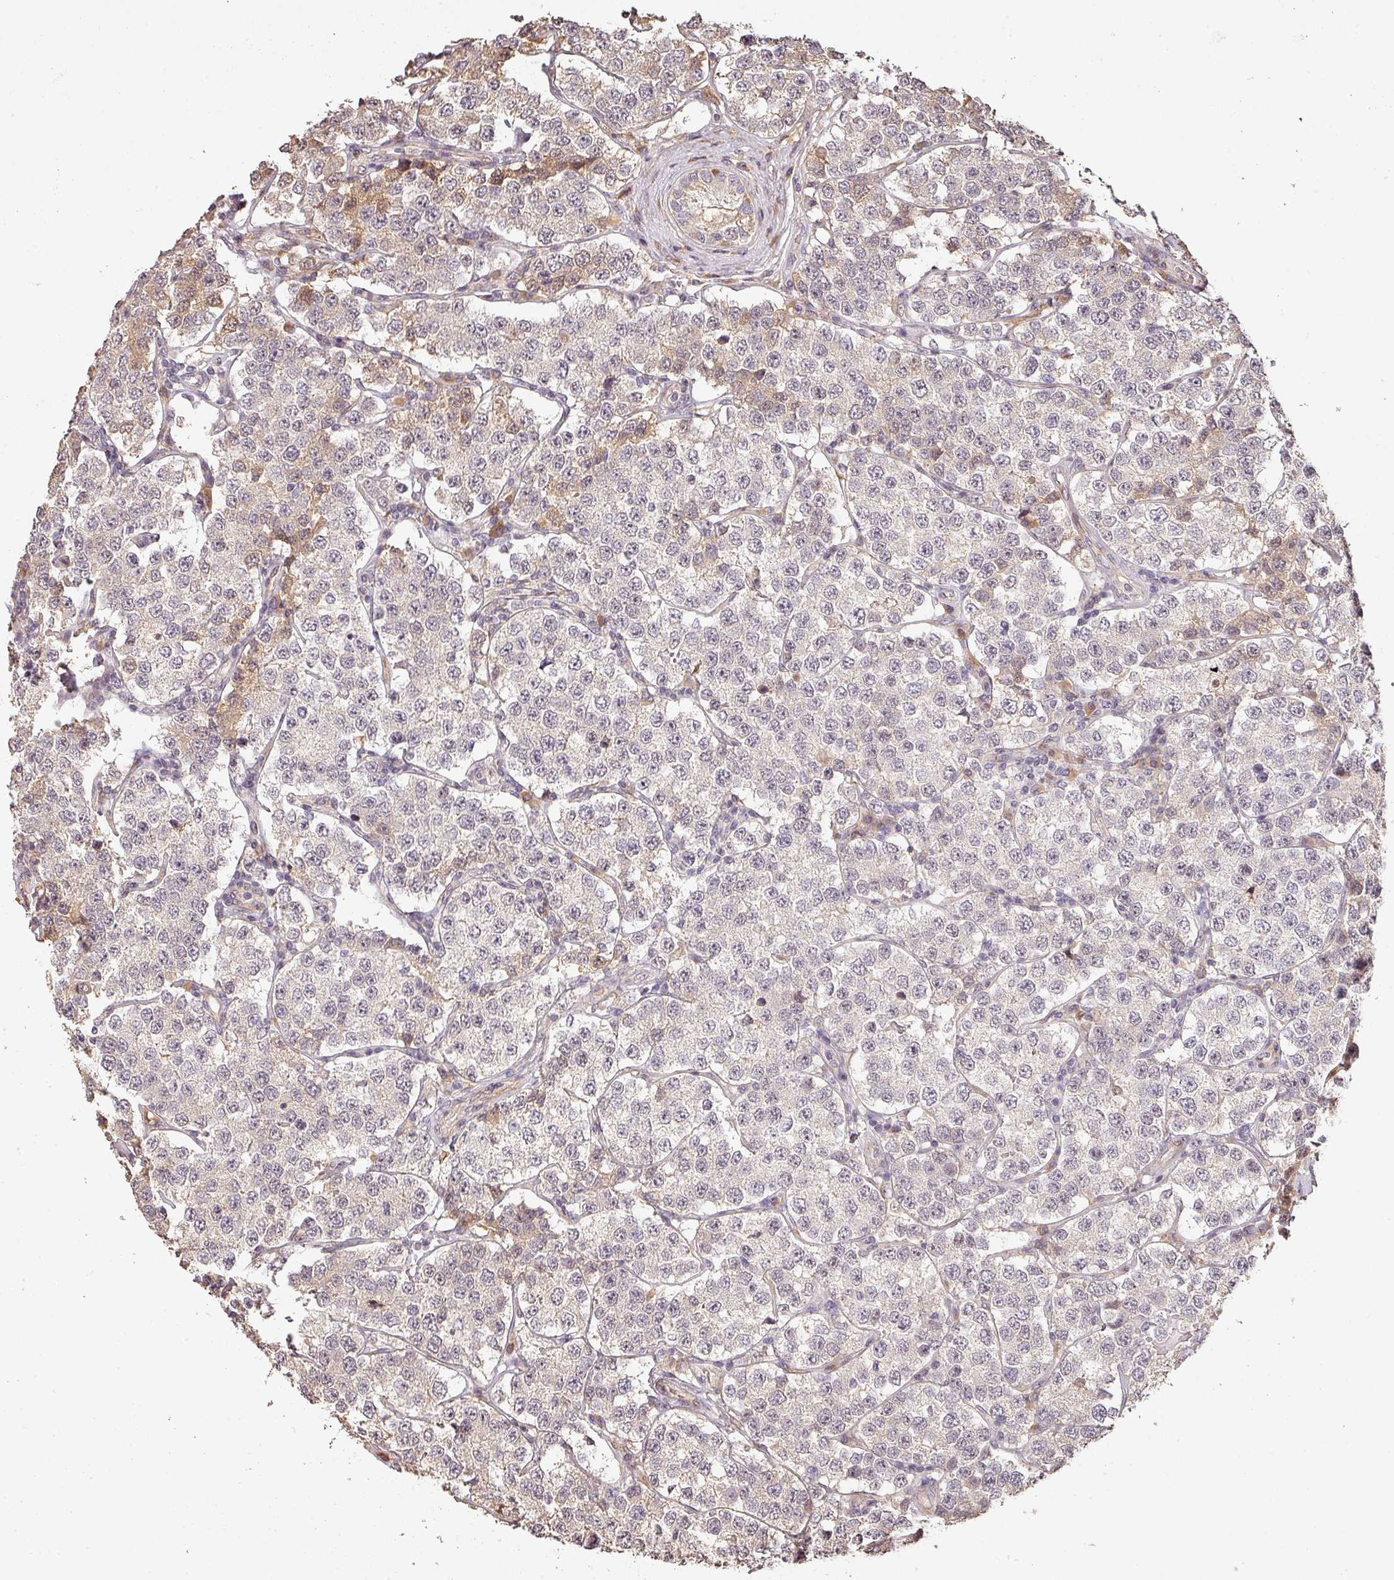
{"staining": {"intensity": "negative", "quantity": "none", "location": "none"}, "tissue": "testis cancer", "cell_type": "Tumor cells", "image_type": "cancer", "snomed": [{"axis": "morphology", "description": "Seminoma, NOS"}, {"axis": "topography", "description": "Testis"}], "caption": "Immunohistochemistry photomicrograph of neoplastic tissue: human testis seminoma stained with DAB displays no significant protein staining in tumor cells.", "gene": "BPIFB3", "patient": {"sex": "male", "age": 34}}